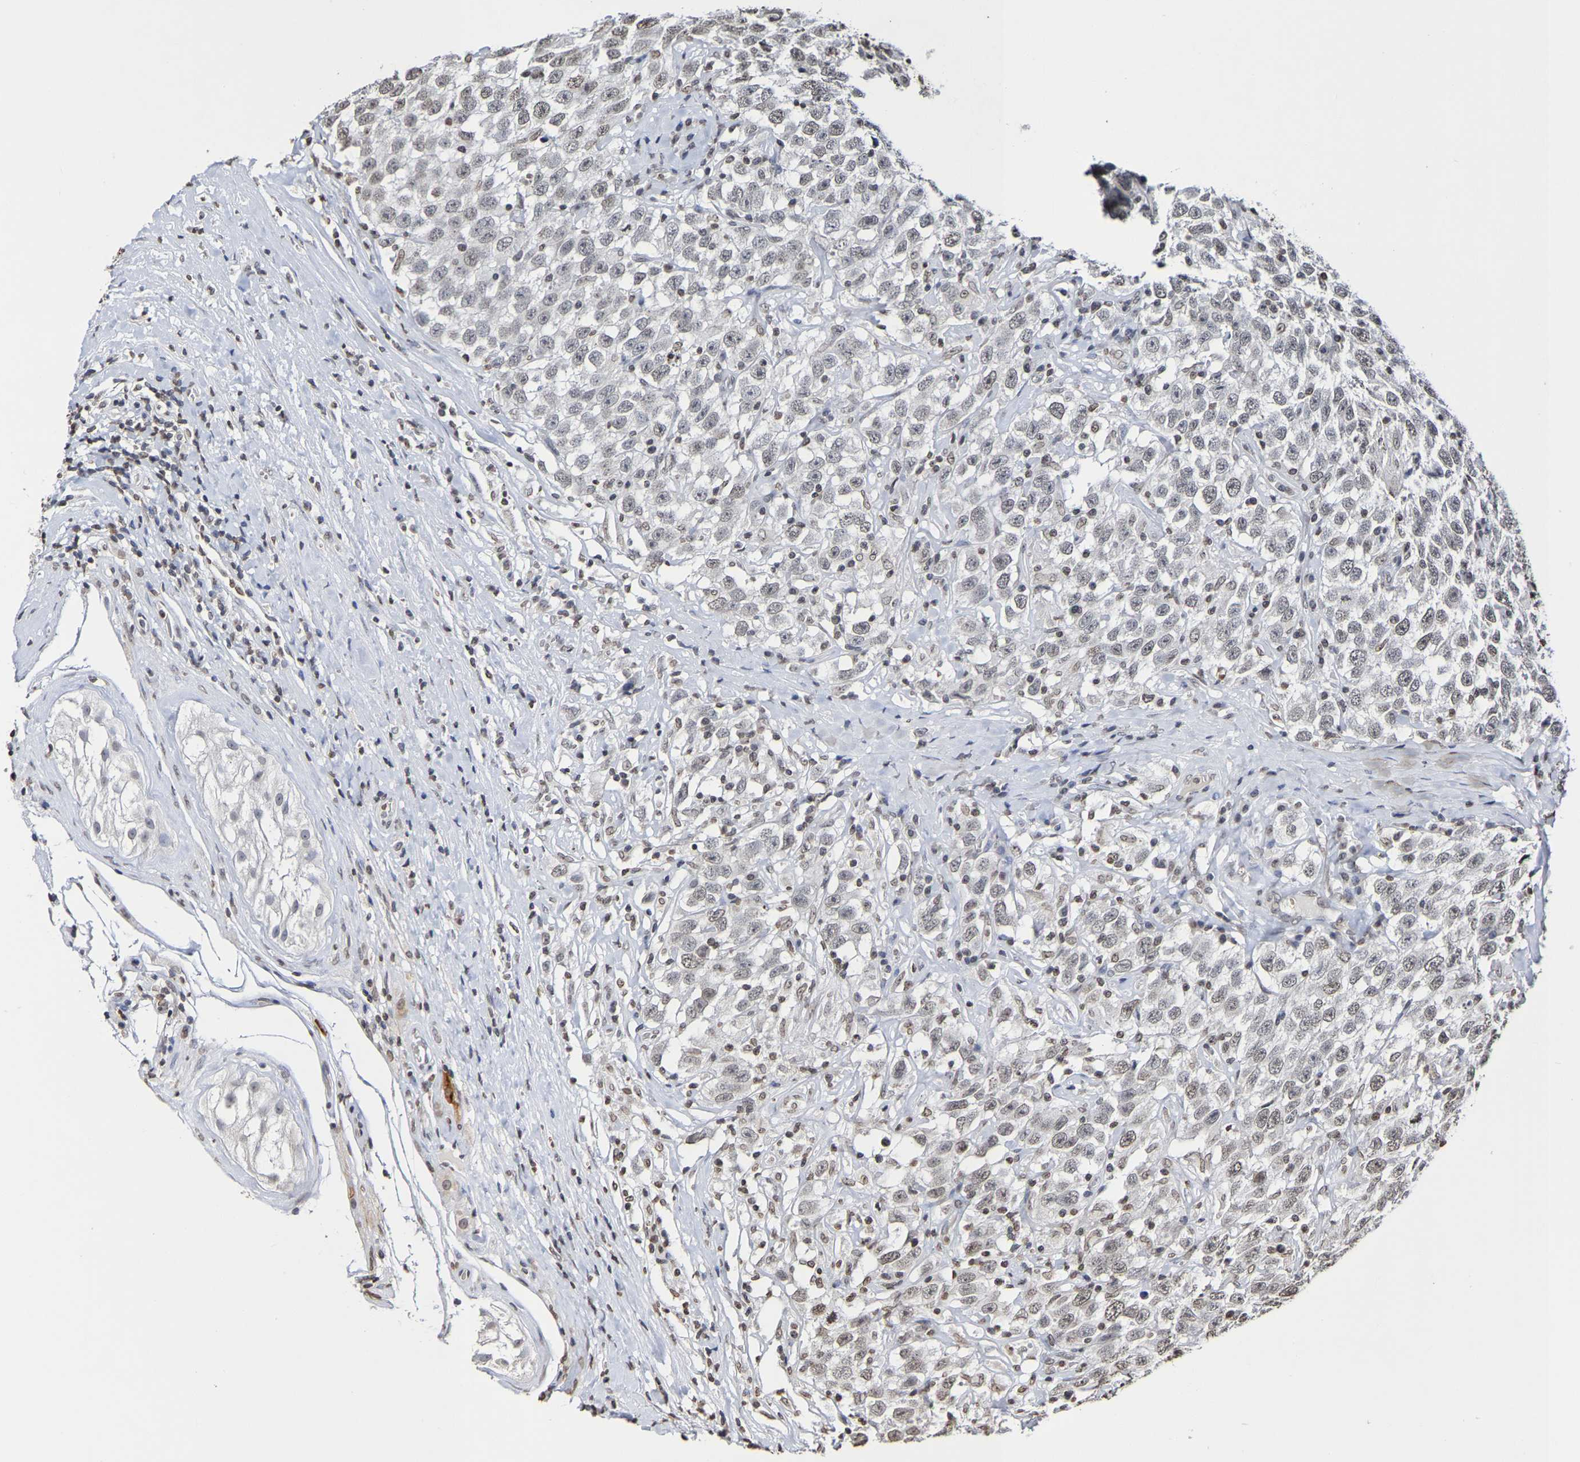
{"staining": {"intensity": "weak", "quantity": ">75%", "location": "nuclear"}, "tissue": "testis cancer", "cell_type": "Tumor cells", "image_type": "cancer", "snomed": [{"axis": "morphology", "description": "Seminoma, NOS"}, {"axis": "topography", "description": "Testis"}], "caption": "High-magnification brightfield microscopy of testis cancer (seminoma) stained with DAB (3,3'-diaminobenzidine) (brown) and counterstained with hematoxylin (blue). tumor cells exhibit weak nuclear positivity is identified in about>75% of cells.", "gene": "ATF4", "patient": {"sex": "male", "age": 41}}